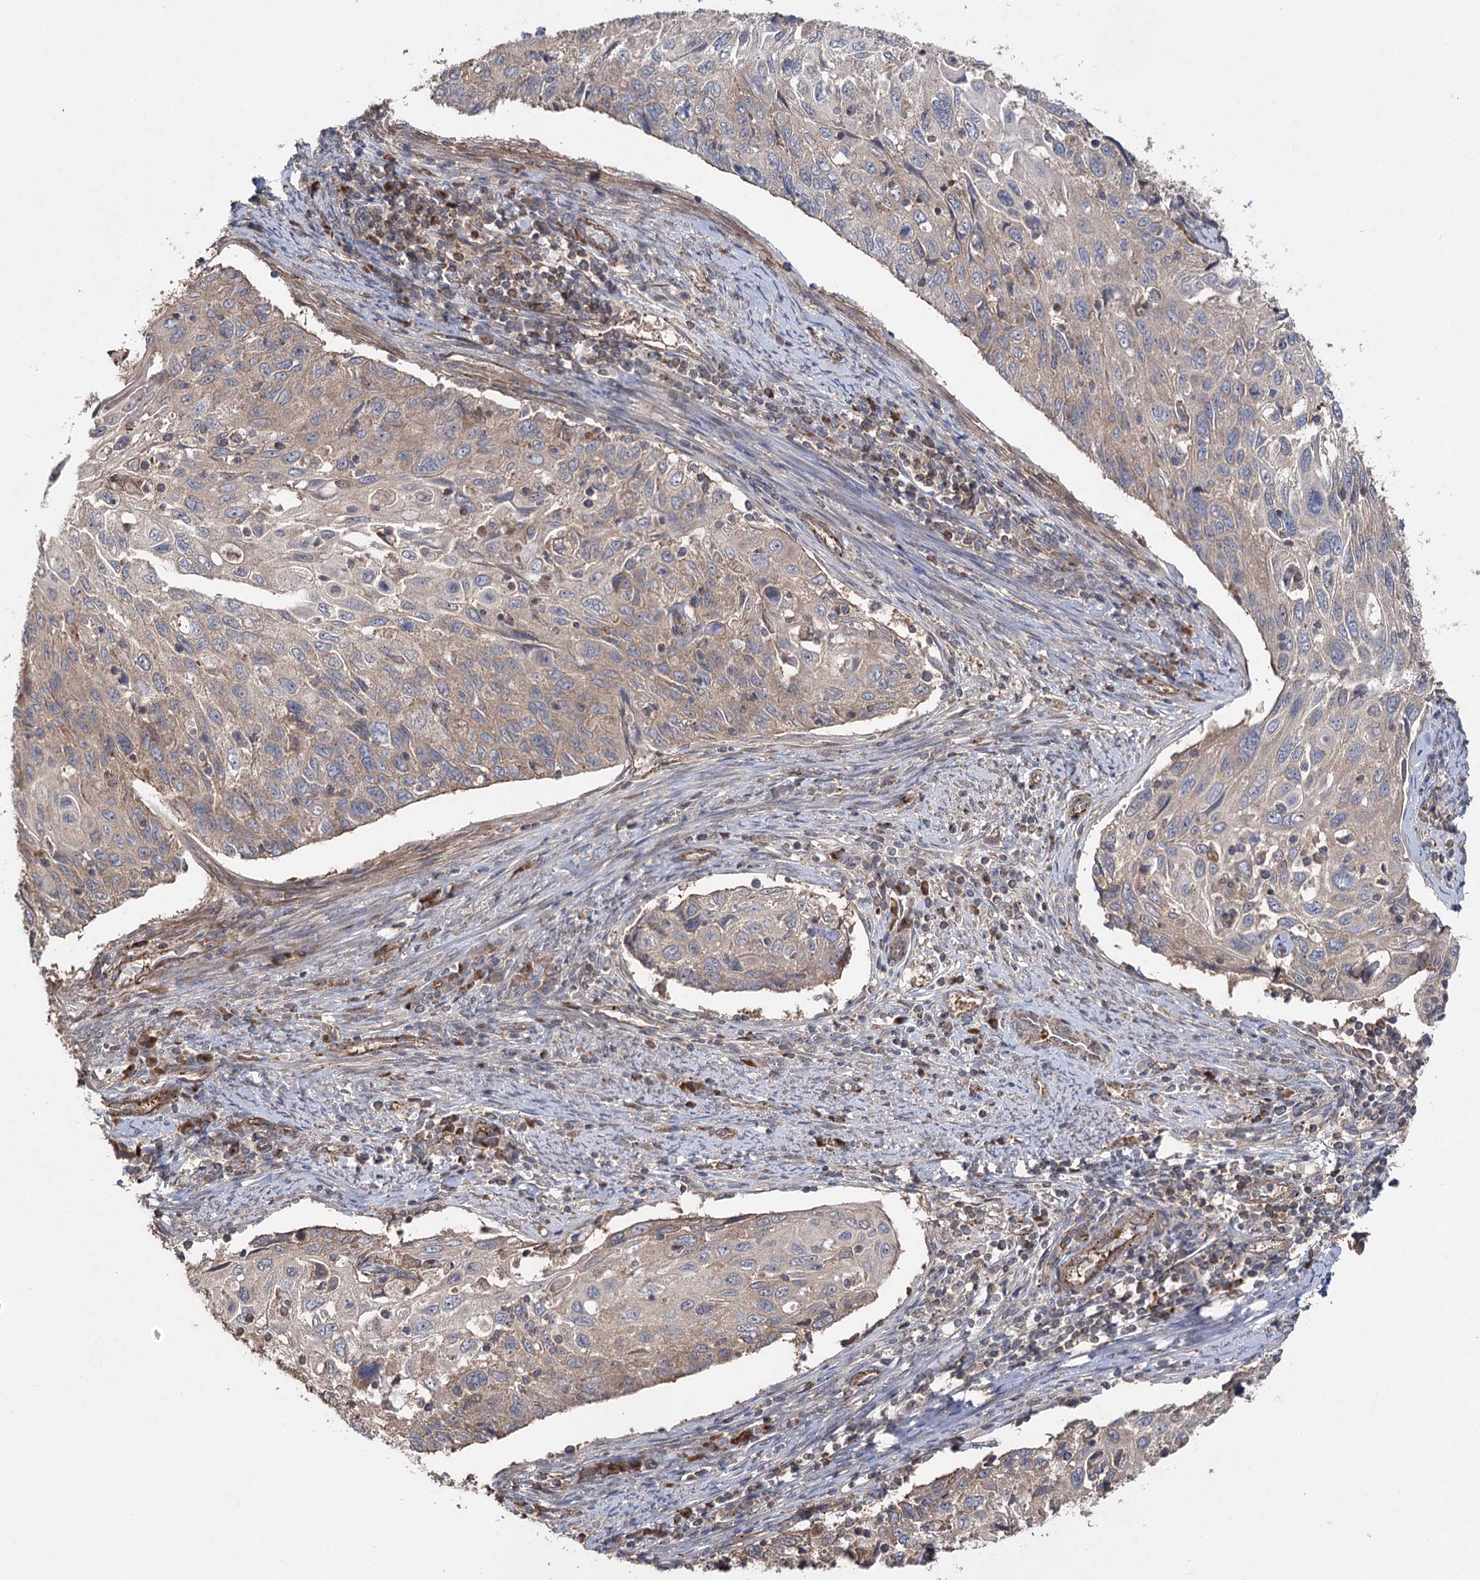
{"staining": {"intensity": "weak", "quantity": "<25%", "location": "cytoplasmic/membranous"}, "tissue": "cervical cancer", "cell_type": "Tumor cells", "image_type": "cancer", "snomed": [{"axis": "morphology", "description": "Squamous cell carcinoma, NOS"}, {"axis": "topography", "description": "Cervix"}], "caption": "An immunohistochemistry image of cervical cancer (squamous cell carcinoma) is shown. There is no staining in tumor cells of cervical cancer (squamous cell carcinoma).", "gene": "LARS2", "patient": {"sex": "female", "age": 70}}